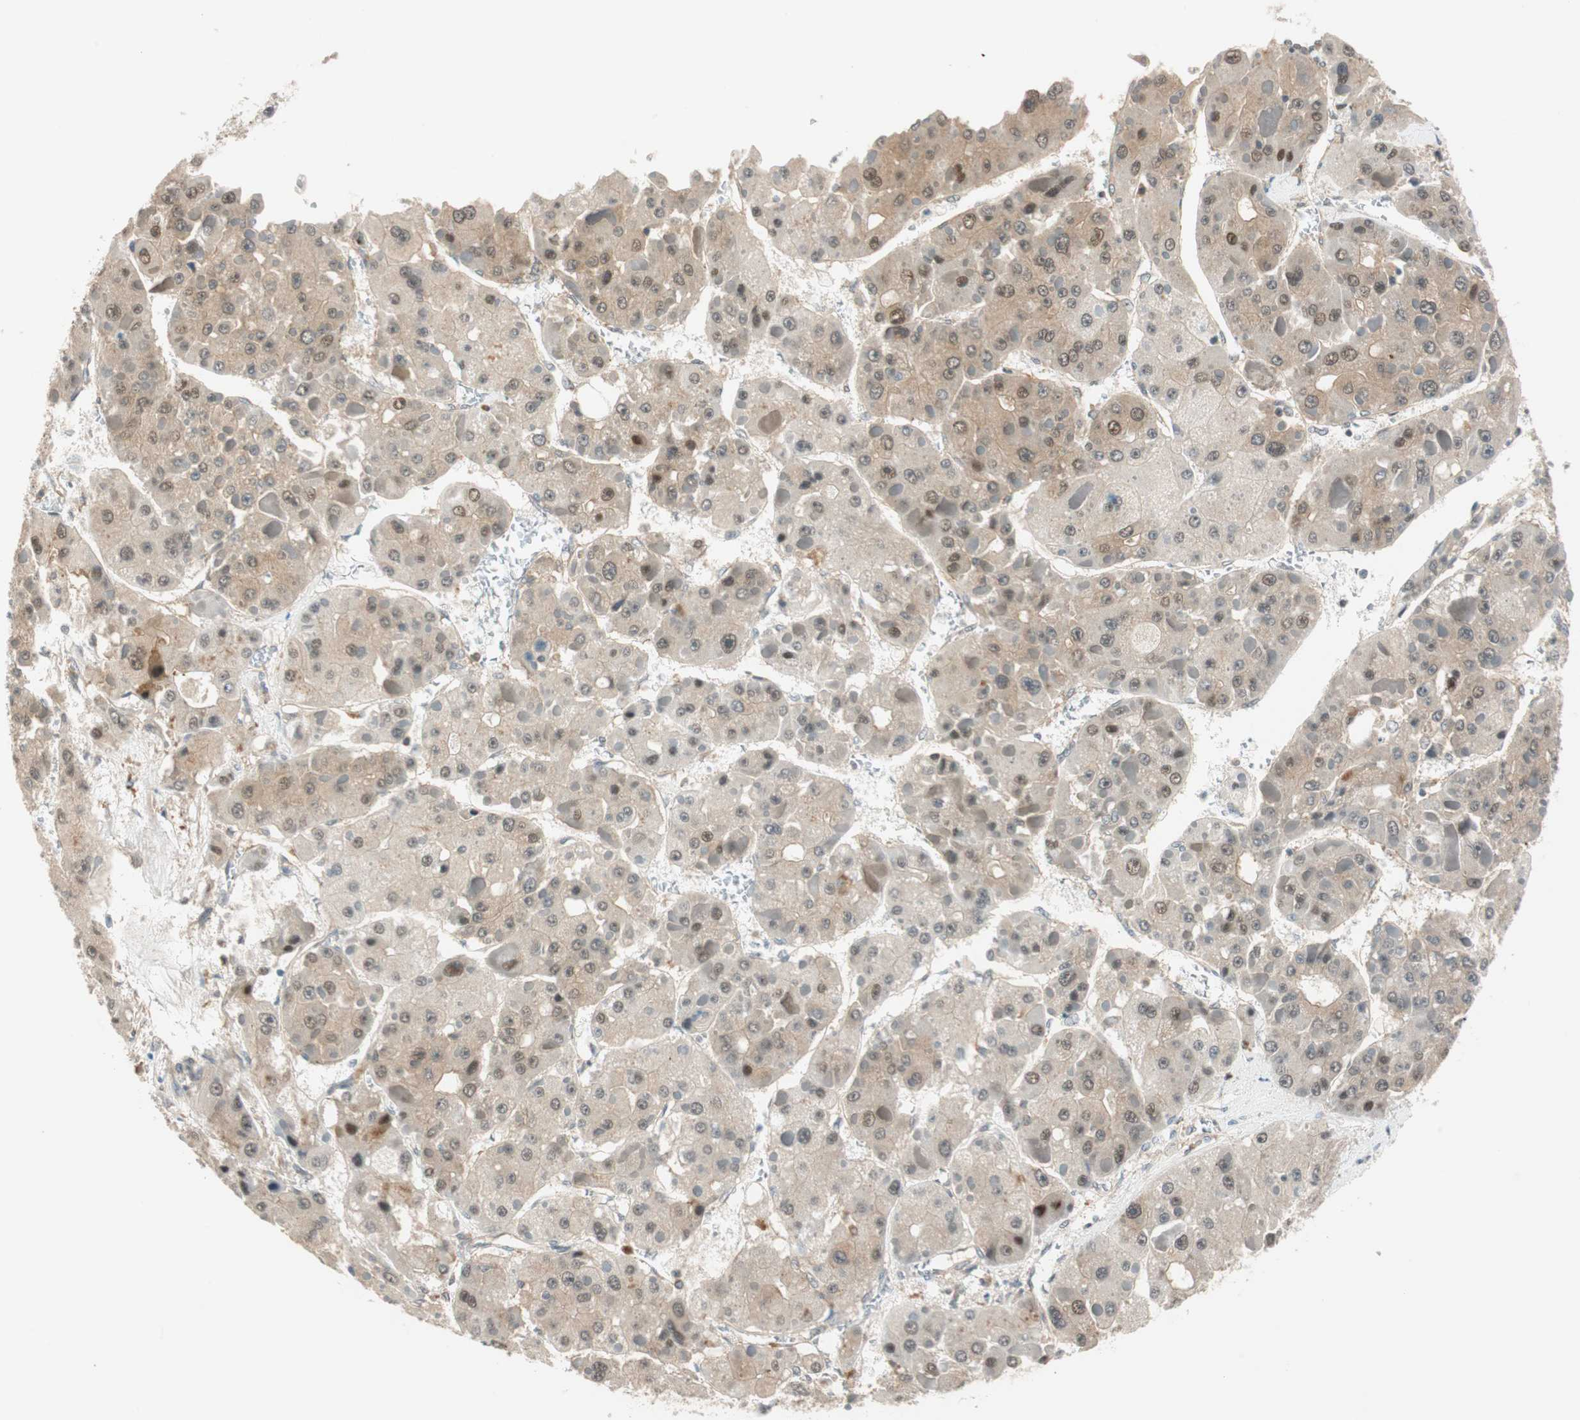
{"staining": {"intensity": "weak", "quantity": ">75%", "location": "cytoplasmic/membranous,nuclear"}, "tissue": "liver cancer", "cell_type": "Tumor cells", "image_type": "cancer", "snomed": [{"axis": "morphology", "description": "Carcinoma, Hepatocellular, NOS"}, {"axis": "topography", "description": "Liver"}], "caption": "Protein staining of liver hepatocellular carcinoma tissue reveals weak cytoplasmic/membranous and nuclear expression in about >75% of tumor cells.", "gene": "PSMD8", "patient": {"sex": "female", "age": 73}}